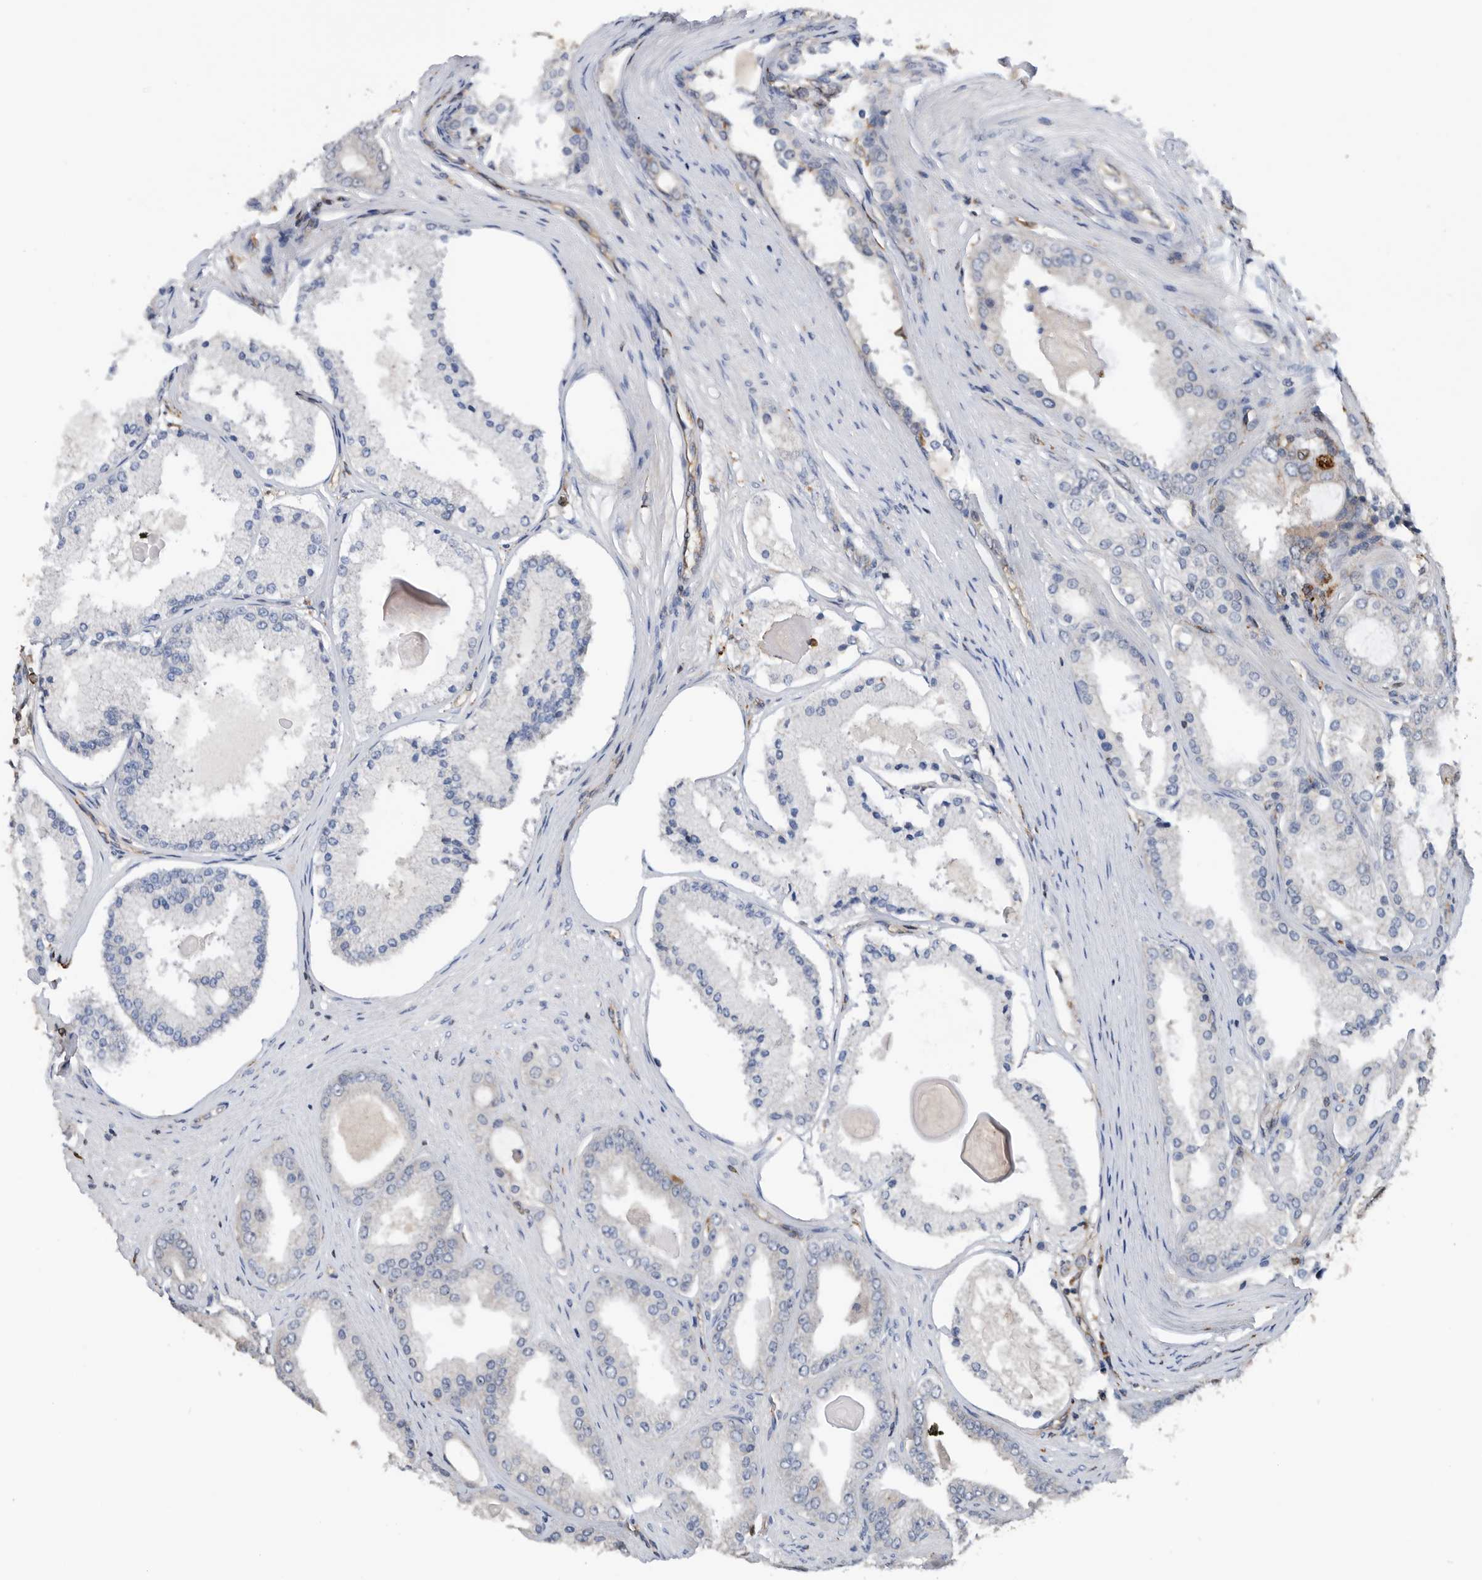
{"staining": {"intensity": "negative", "quantity": "none", "location": "none"}, "tissue": "prostate cancer", "cell_type": "Tumor cells", "image_type": "cancer", "snomed": [{"axis": "morphology", "description": "Adenocarcinoma, High grade"}, {"axis": "topography", "description": "Prostate"}], "caption": "DAB (3,3'-diaminobenzidine) immunohistochemical staining of human high-grade adenocarcinoma (prostate) shows no significant staining in tumor cells.", "gene": "ATAD2", "patient": {"sex": "male", "age": 60}}